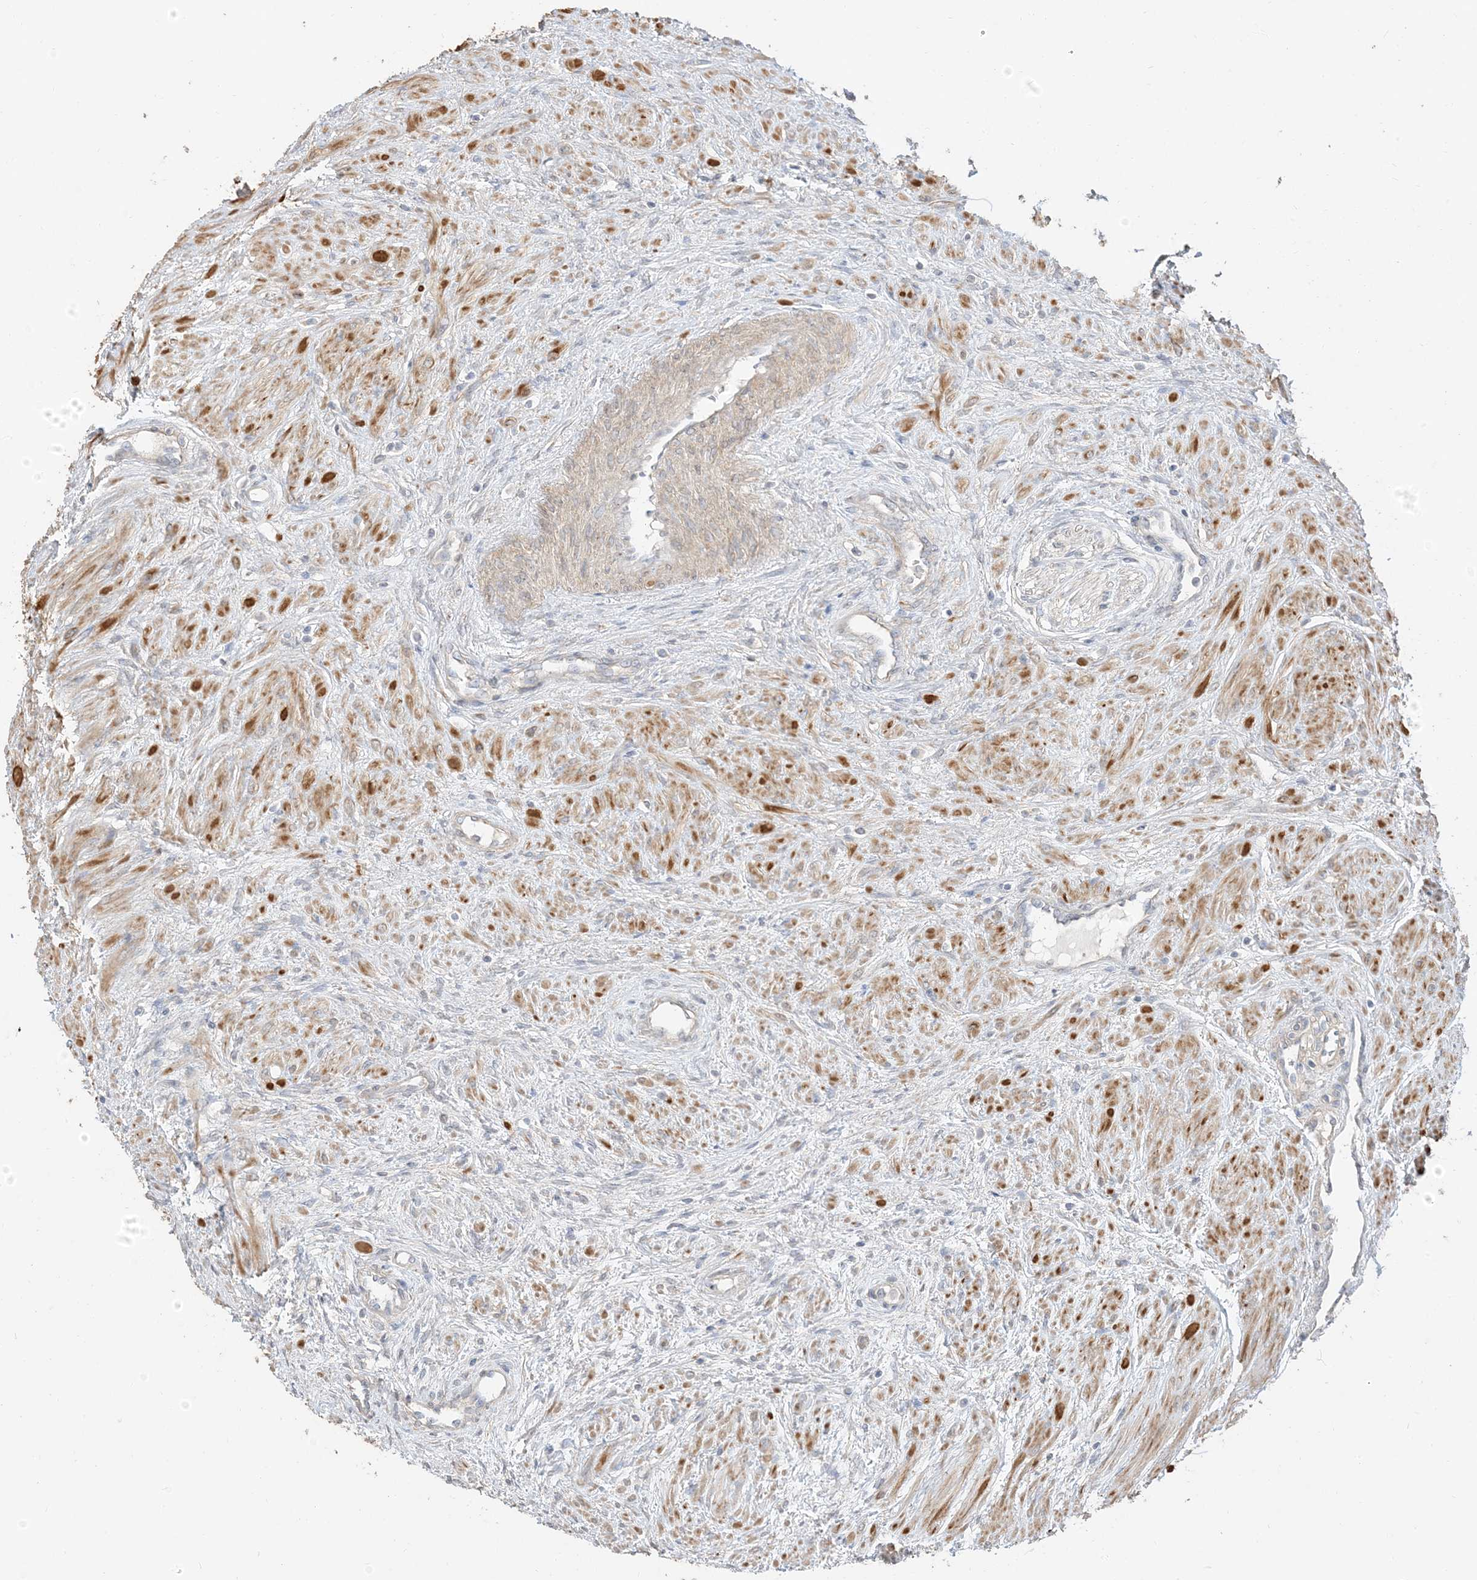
{"staining": {"intensity": "negative", "quantity": "none", "location": "none"}, "tissue": "prostate cancer", "cell_type": "Tumor cells", "image_type": "cancer", "snomed": [{"axis": "morphology", "description": "Adenocarcinoma, High grade"}, {"axis": "topography", "description": "Prostate"}], "caption": "This is an immunohistochemistry (IHC) histopathology image of prostate cancer. There is no staining in tumor cells.", "gene": "RNF175", "patient": {"sex": "male", "age": 63}}